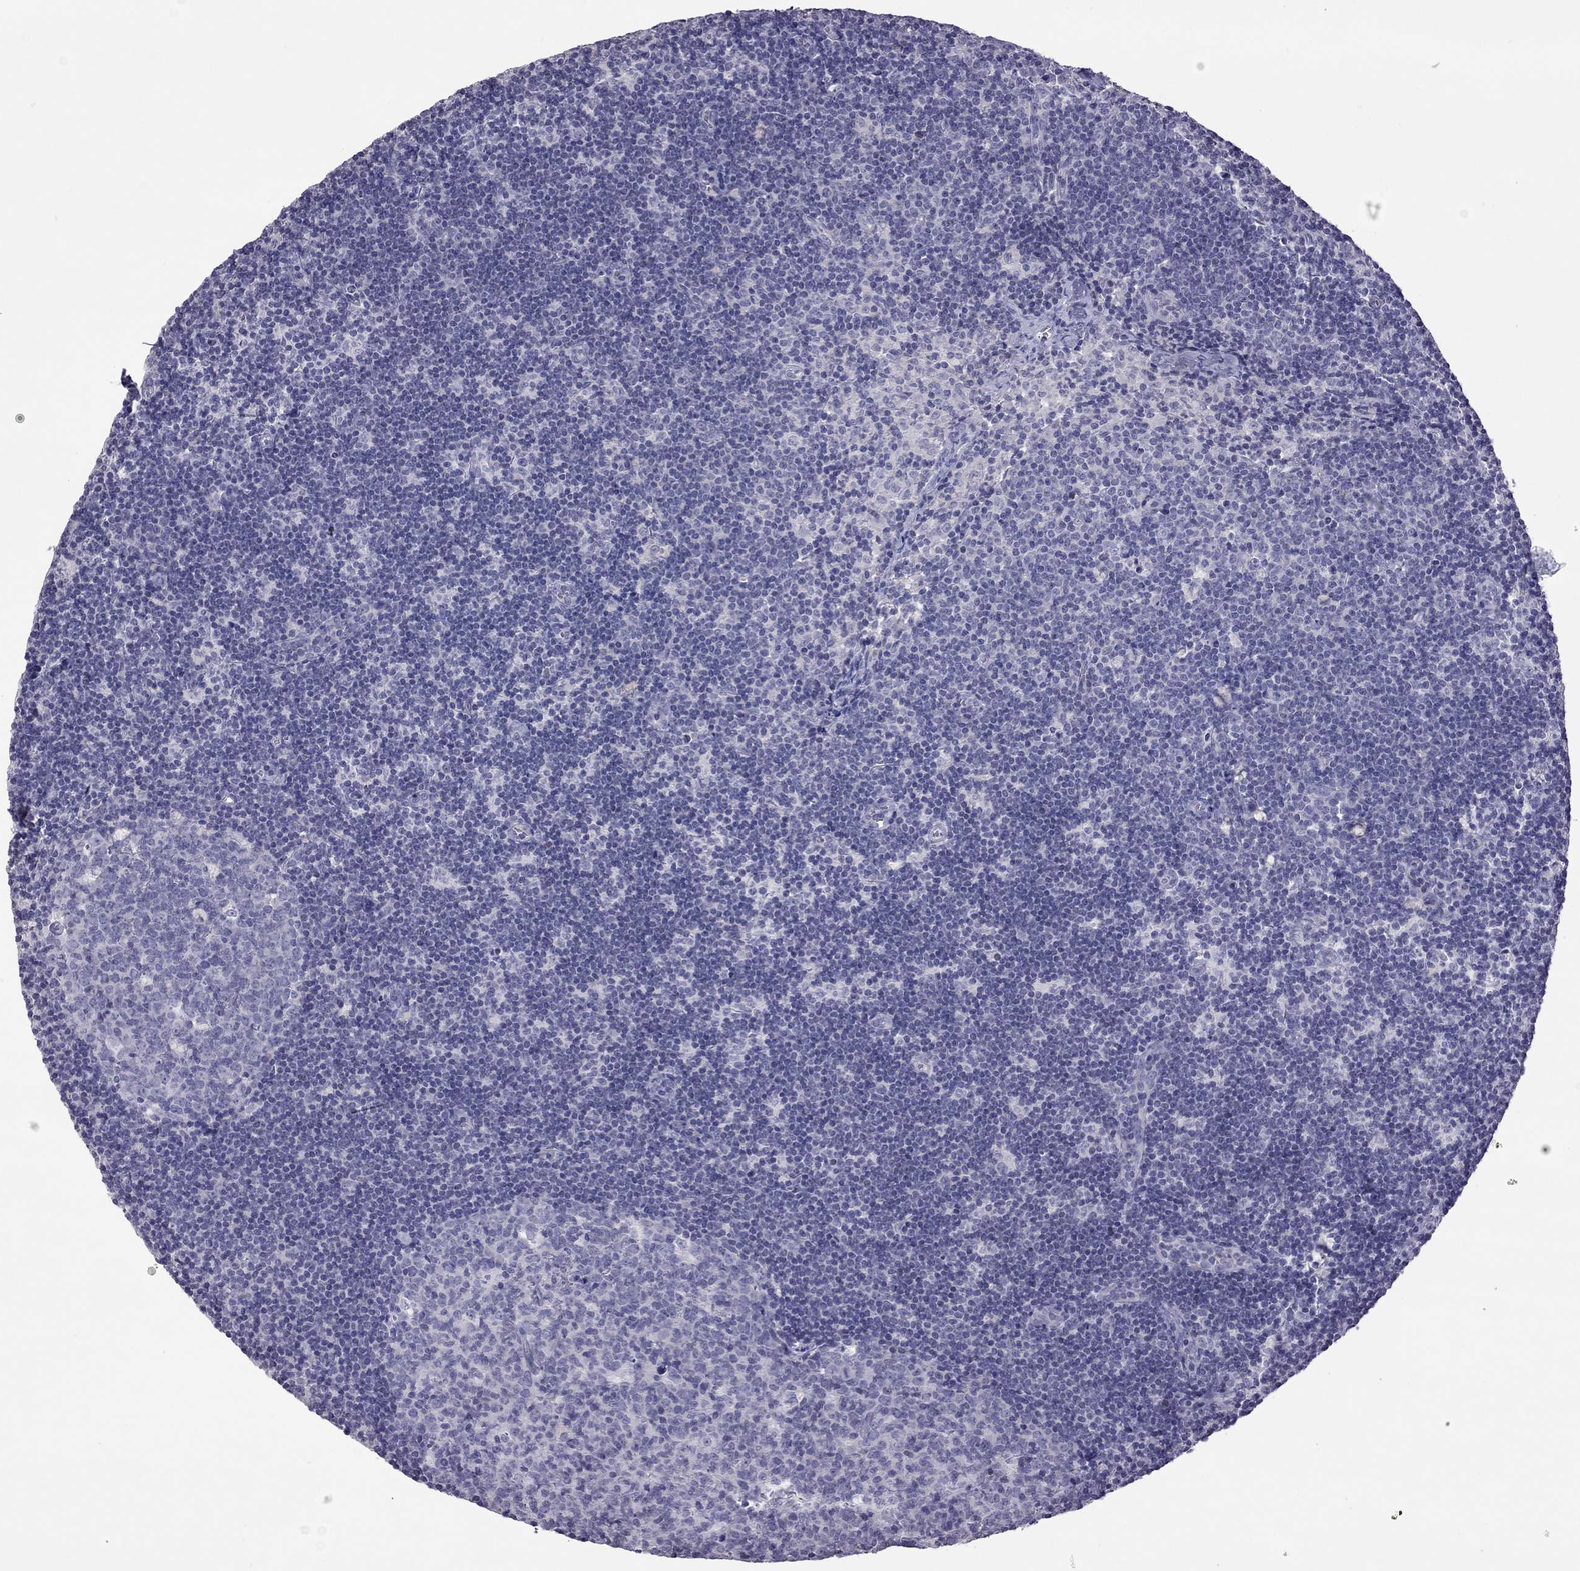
{"staining": {"intensity": "negative", "quantity": "none", "location": "none"}, "tissue": "lymph node", "cell_type": "Germinal center cells", "image_type": "normal", "snomed": [{"axis": "morphology", "description": "Normal tissue, NOS"}, {"axis": "topography", "description": "Lymph node"}], "caption": "Photomicrograph shows no significant protein staining in germinal center cells of unremarkable lymph node. The staining is performed using DAB (3,3'-diaminobenzidine) brown chromogen with nuclei counter-stained in using hematoxylin.", "gene": "FEZ1", "patient": {"sex": "female", "age": 34}}